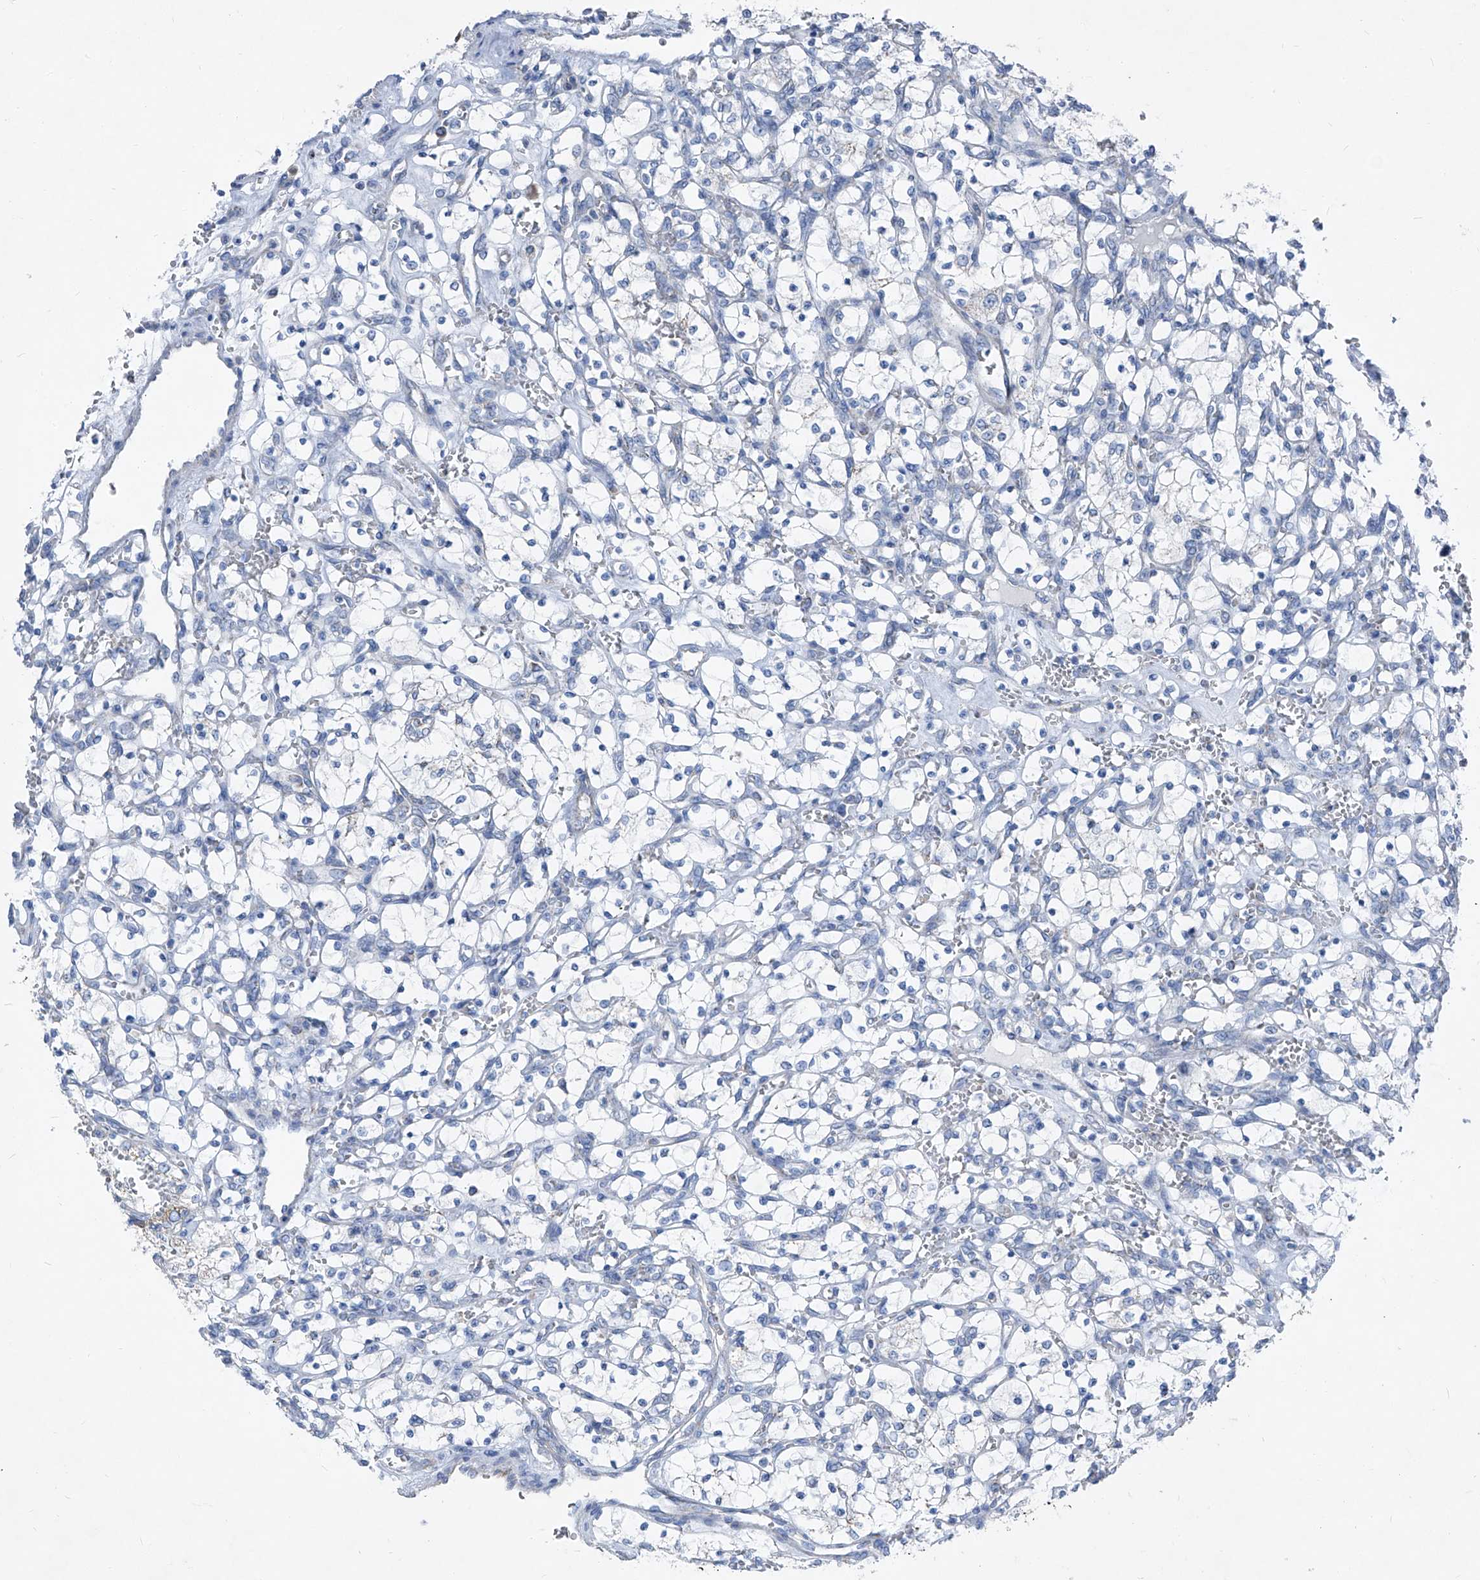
{"staining": {"intensity": "negative", "quantity": "none", "location": "none"}, "tissue": "renal cancer", "cell_type": "Tumor cells", "image_type": "cancer", "snomed": [{"axis": "morphology", "description": "Adenocarcinoma, NOS"}, {"axis": "topography", "description": "Kidney"}], "caption": "High power microscopy photomicrograph of an IHC histopathology image of renal cancer, revealing no significant positivity in tumor cells. (DAB (3,3'-diaminobenzidine) immunohistochemistry (IHC), high magnification).", "gene": "AGPS", "patient": {"sex": "female", "age": 69}}